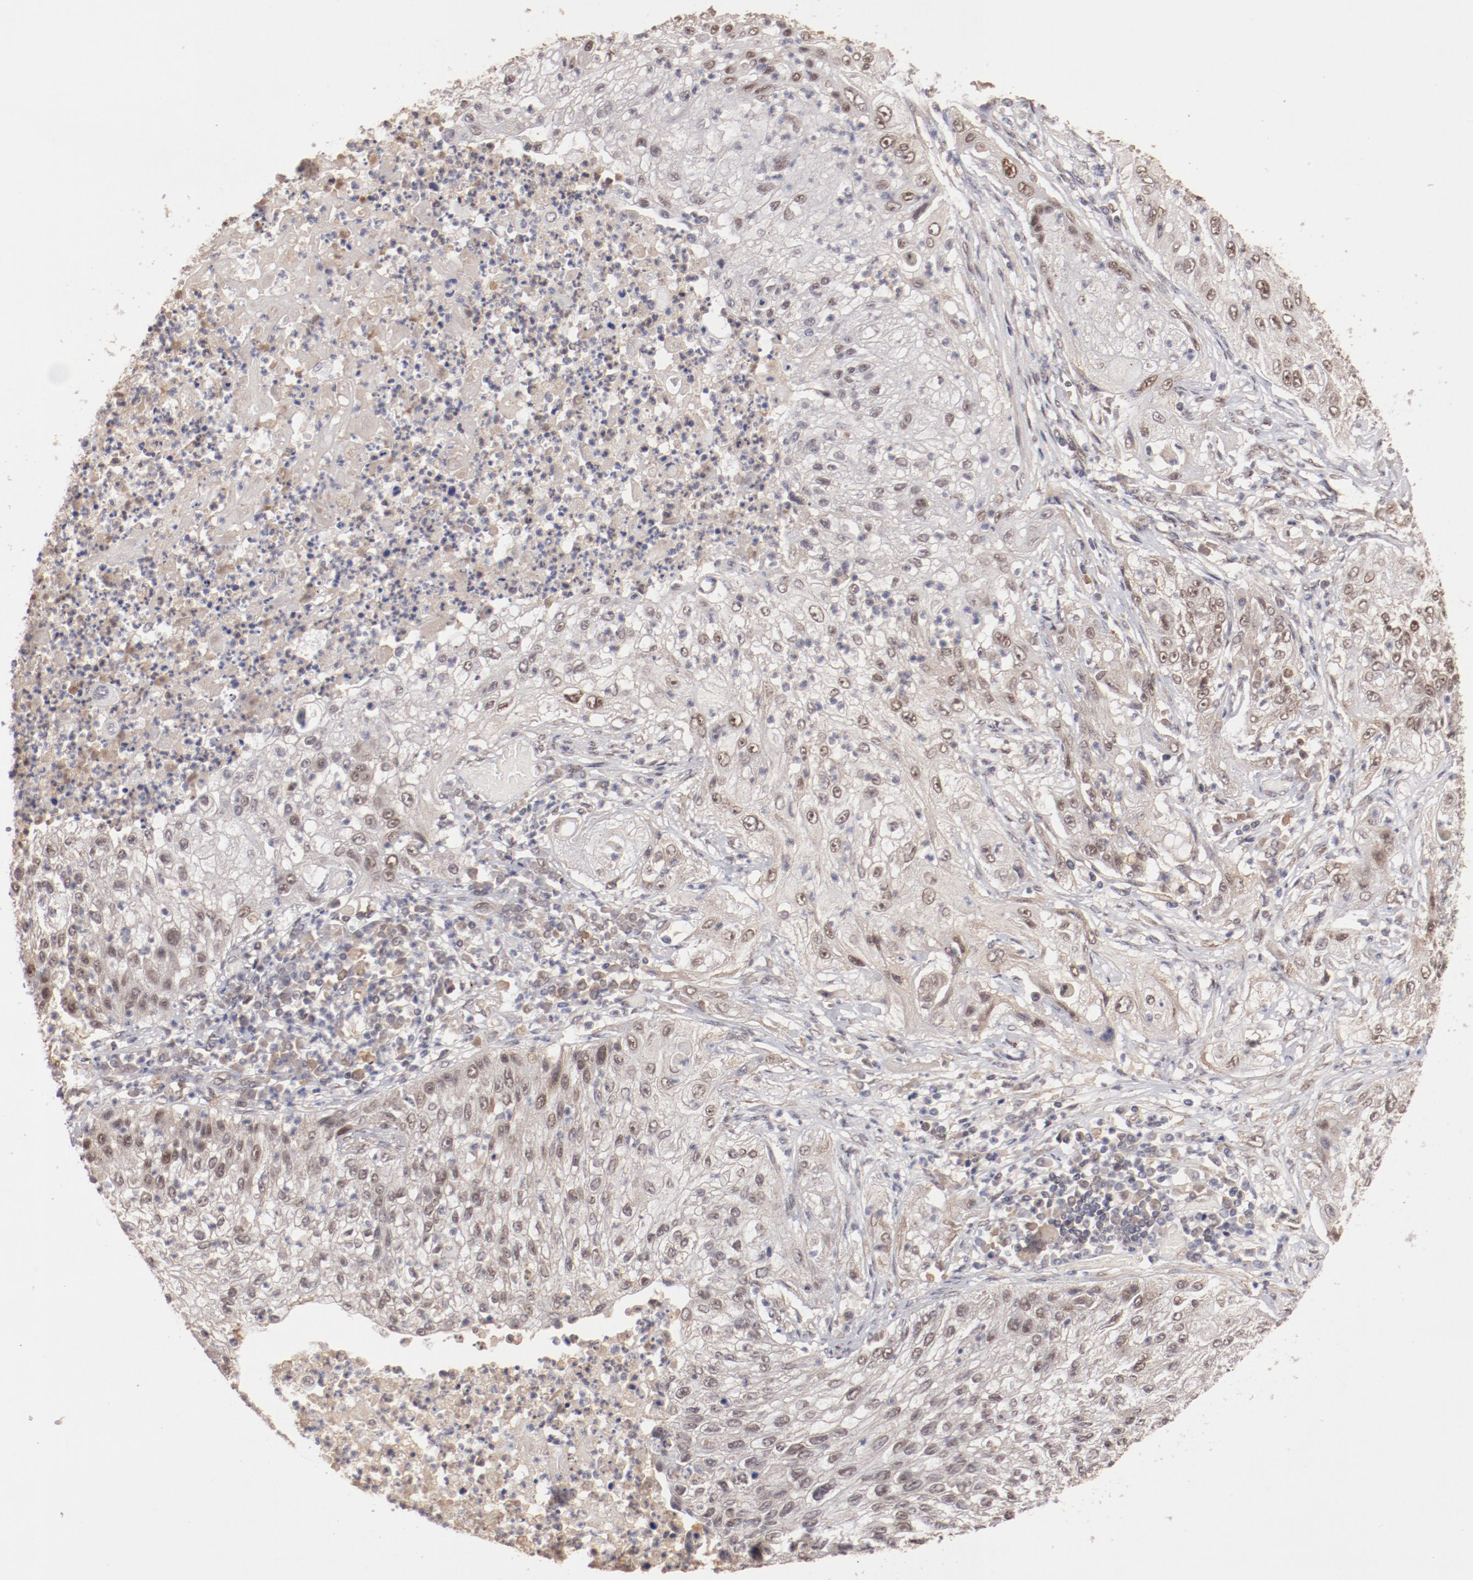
{"staining": {"intensity": "weak", "quantity": ">75%", "location": "cytoplasmic/membranous,nuclear"}, "tissue": "lung cancer", "cell_type": "Tumor cells", "image_type": "cancer", "snomed": [{"axis": "morphology", "description": "Inflammation, NOS"}, {"axis": "morphology", "description": "Squamous cell carcinoma, NOS"}, {"axis": "topography", "description": "Lymph node"}, {"axis": "topography", "description": "Soft tissue"}, {"axis": "topography", "description": "Lung"}], "caption": "This is an image of immunohistochemistry (IHC) staining of lung cancer (squamous cell carcinoma), which shows weak expression in the cytoplasmic/membranous and nuclear of tumor cells.", "gene": "CLOCK", "patient": {"sex": "male", "age": 66}}